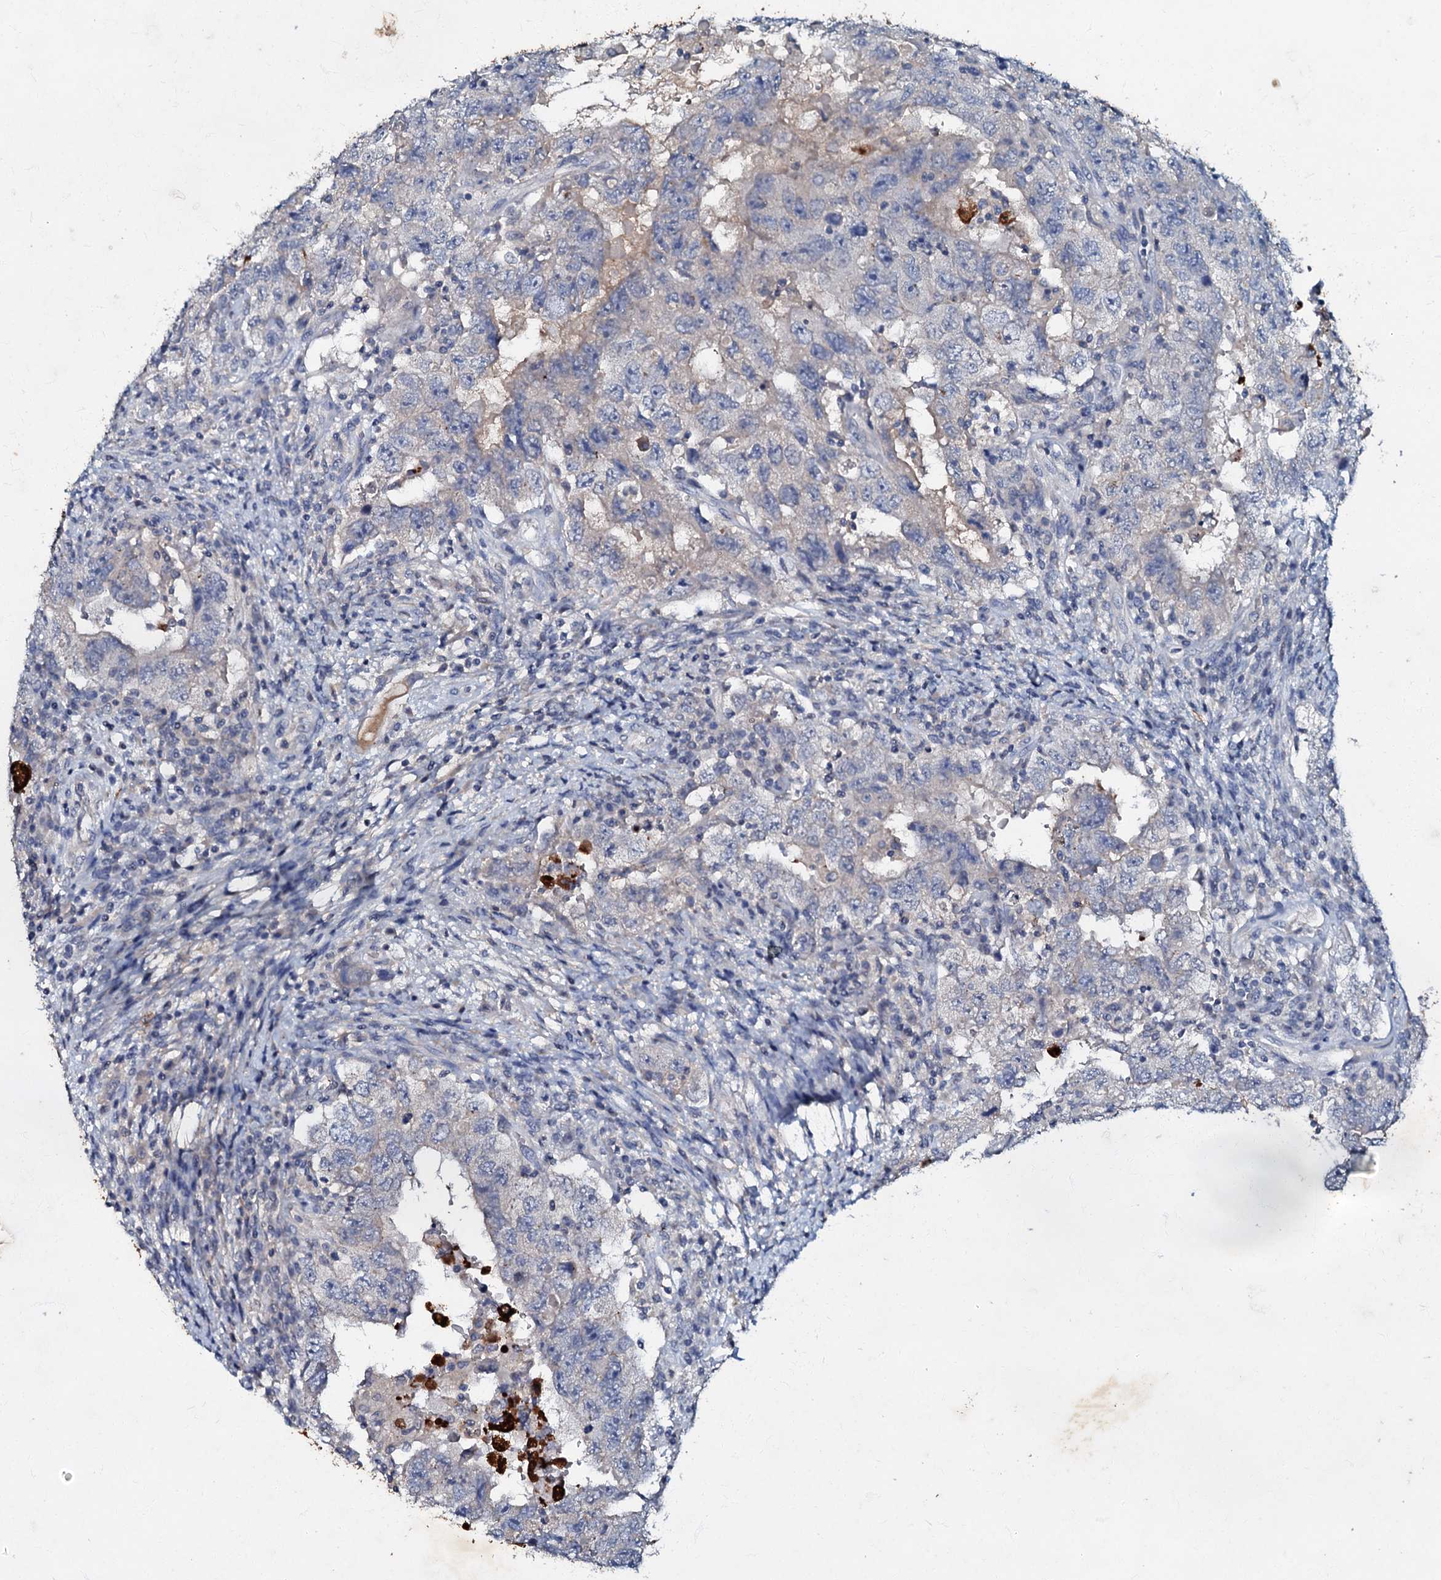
{"staining": {"intensity": "negative", "quantity": "none", "location": "none"}, "tissue": "testis cancer", "cell_type": "Tumor cells", "image_type": "cancer", "snomed": [{"axis": "morphology", "description": "Carcinoma, Embryonal, NOS"}, {"axis": "topography", "description": "Testis"}], "caption": "This is a histopathology image of immunohistochemistry (IHC) staining of testis cancer (embryonal carcinoma), which shows no expression in tumor cells. Brightfield microscopy of immunohistochemistry (IHC) stained with DAB (brown) and hematoxylin (blue), captured at high magnification.", "gene": "MANSC4", "patient": {"sex": "male", "age": 26}}